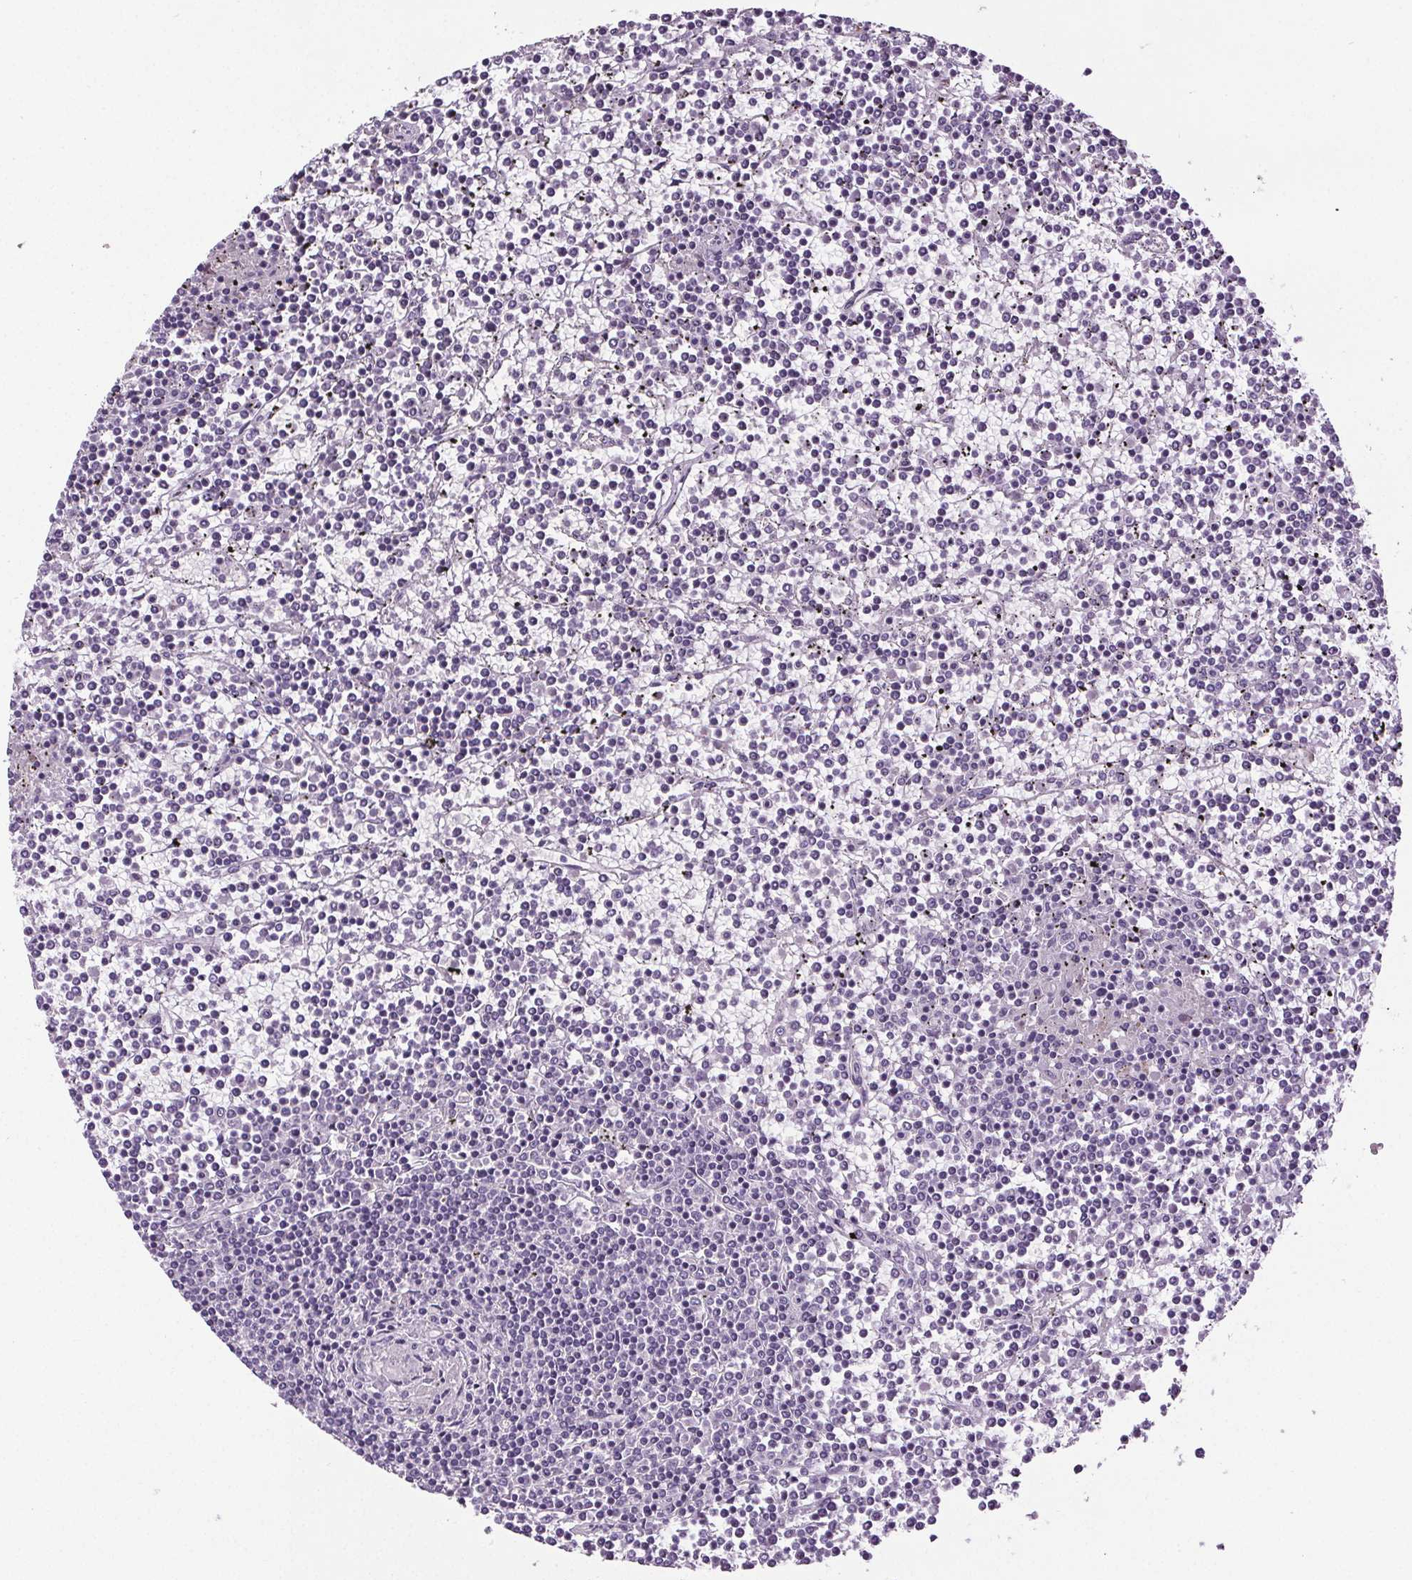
{"staining": {"intensity": "negative", "quantity": "none", "location": "none"}, "tissue": "lymphoma", "cell_type": "Tumor cells", "image_type": "cancer", "snomed": [{"axis": "morphology", "description": "Malignant lymphoma, non-Hodgkin's type, Low grade"}, {"axis": "topography", "description": "Spleen"}], "caption": "Immunohistochemistry of lymphoma demonstrates no staining in tumor cells. (Brightfield microscopy of DAB (3,3'-diaminobenzidine) IHC at high magnification).", "gene": "GPIHBP1", "patient": {"sex": "female", "age": 19}}